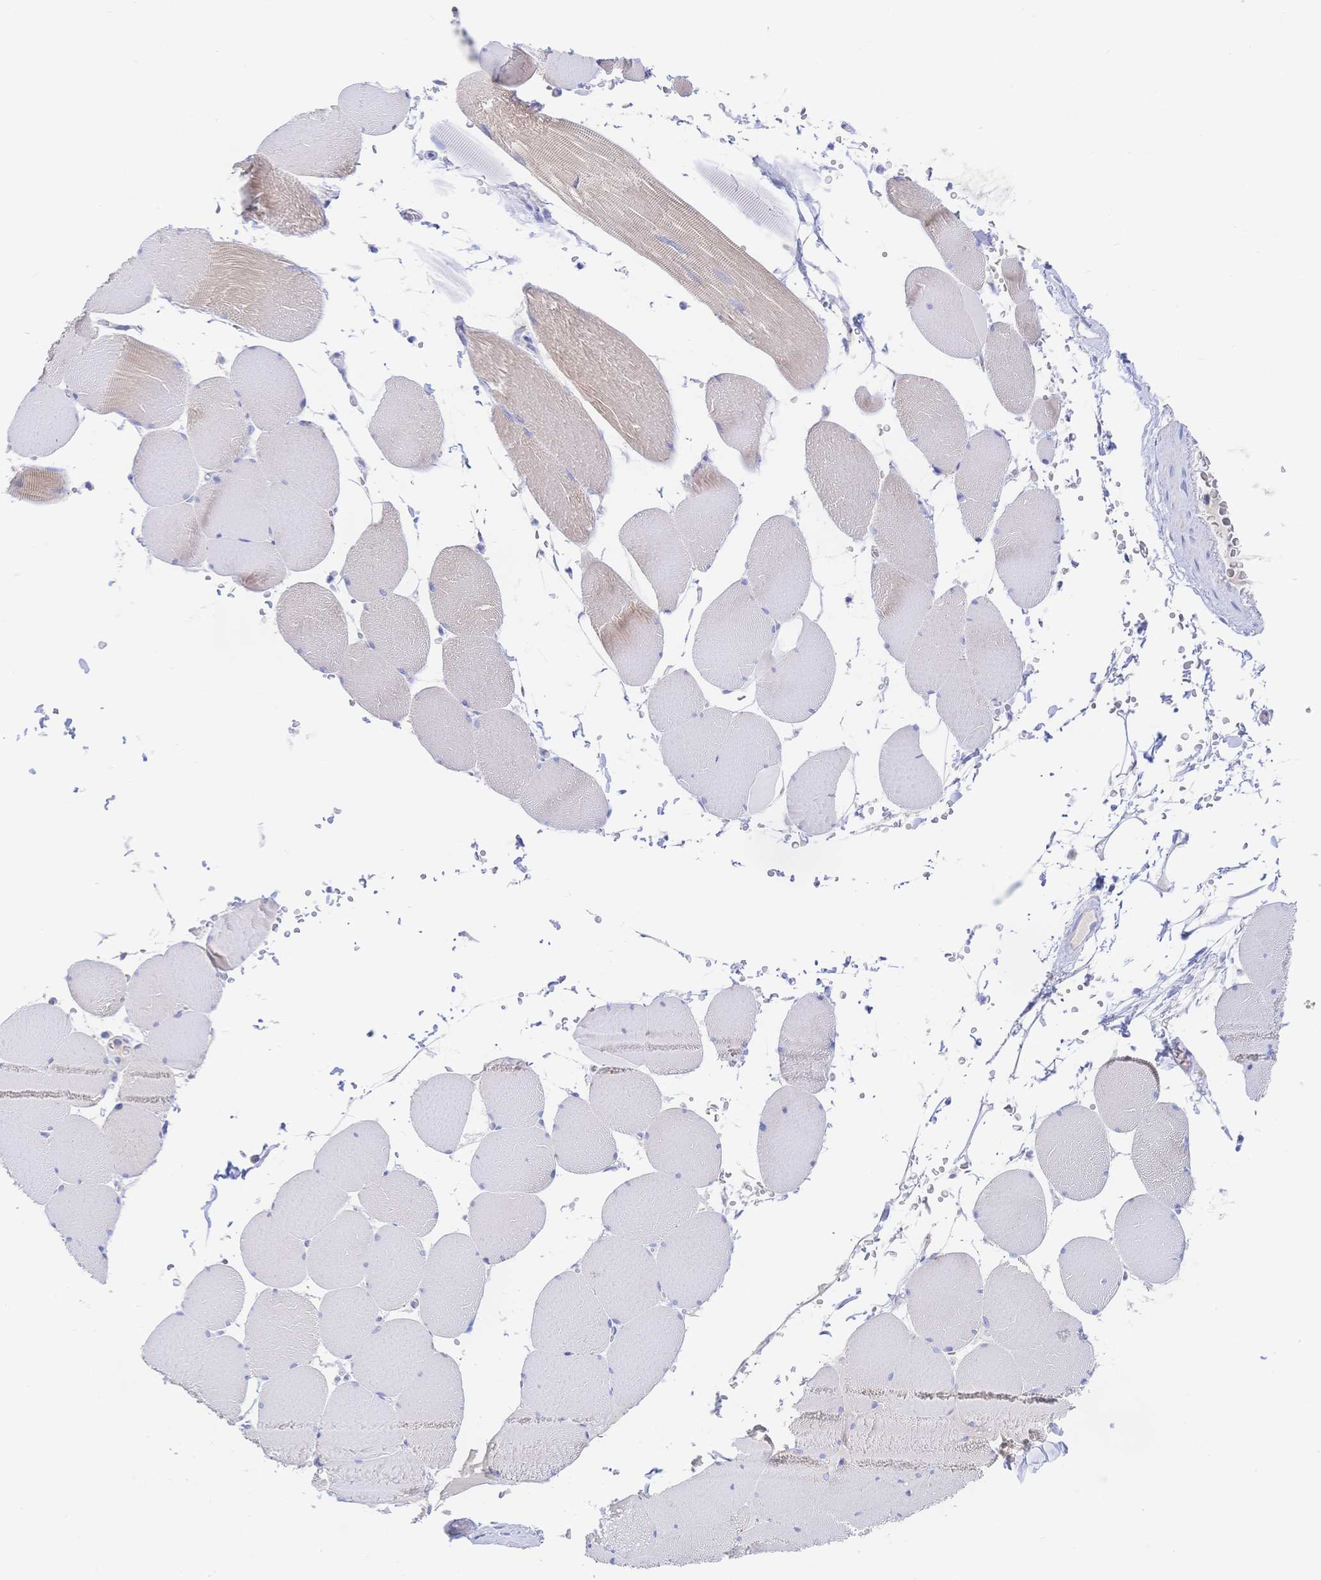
{"staining": {"intensity": "weak", "quantity": "25%-75%", "location": "cytoplasmic/membranous"}, "tissue": "skeletal muscle", "cell_type": "Myocytes", "image_type": "normal", "snomed": [{"axis": "morphology", "description": "Normal tissue, NOS"}, {"axis": "topography", "description": "Skeletal muscle"}, {"axis": "topography", "description": "Head-Neck"}], "caption": "Immunohistochemical staining of unremarkable skeletal muscle reveals 25%-75% levels of weak cytoplasmic/membranous protein expression in approximately 25%-75% of myocytes.", "gene": "SYNGR4", "patient": {"sex": "male", "age": 66}}